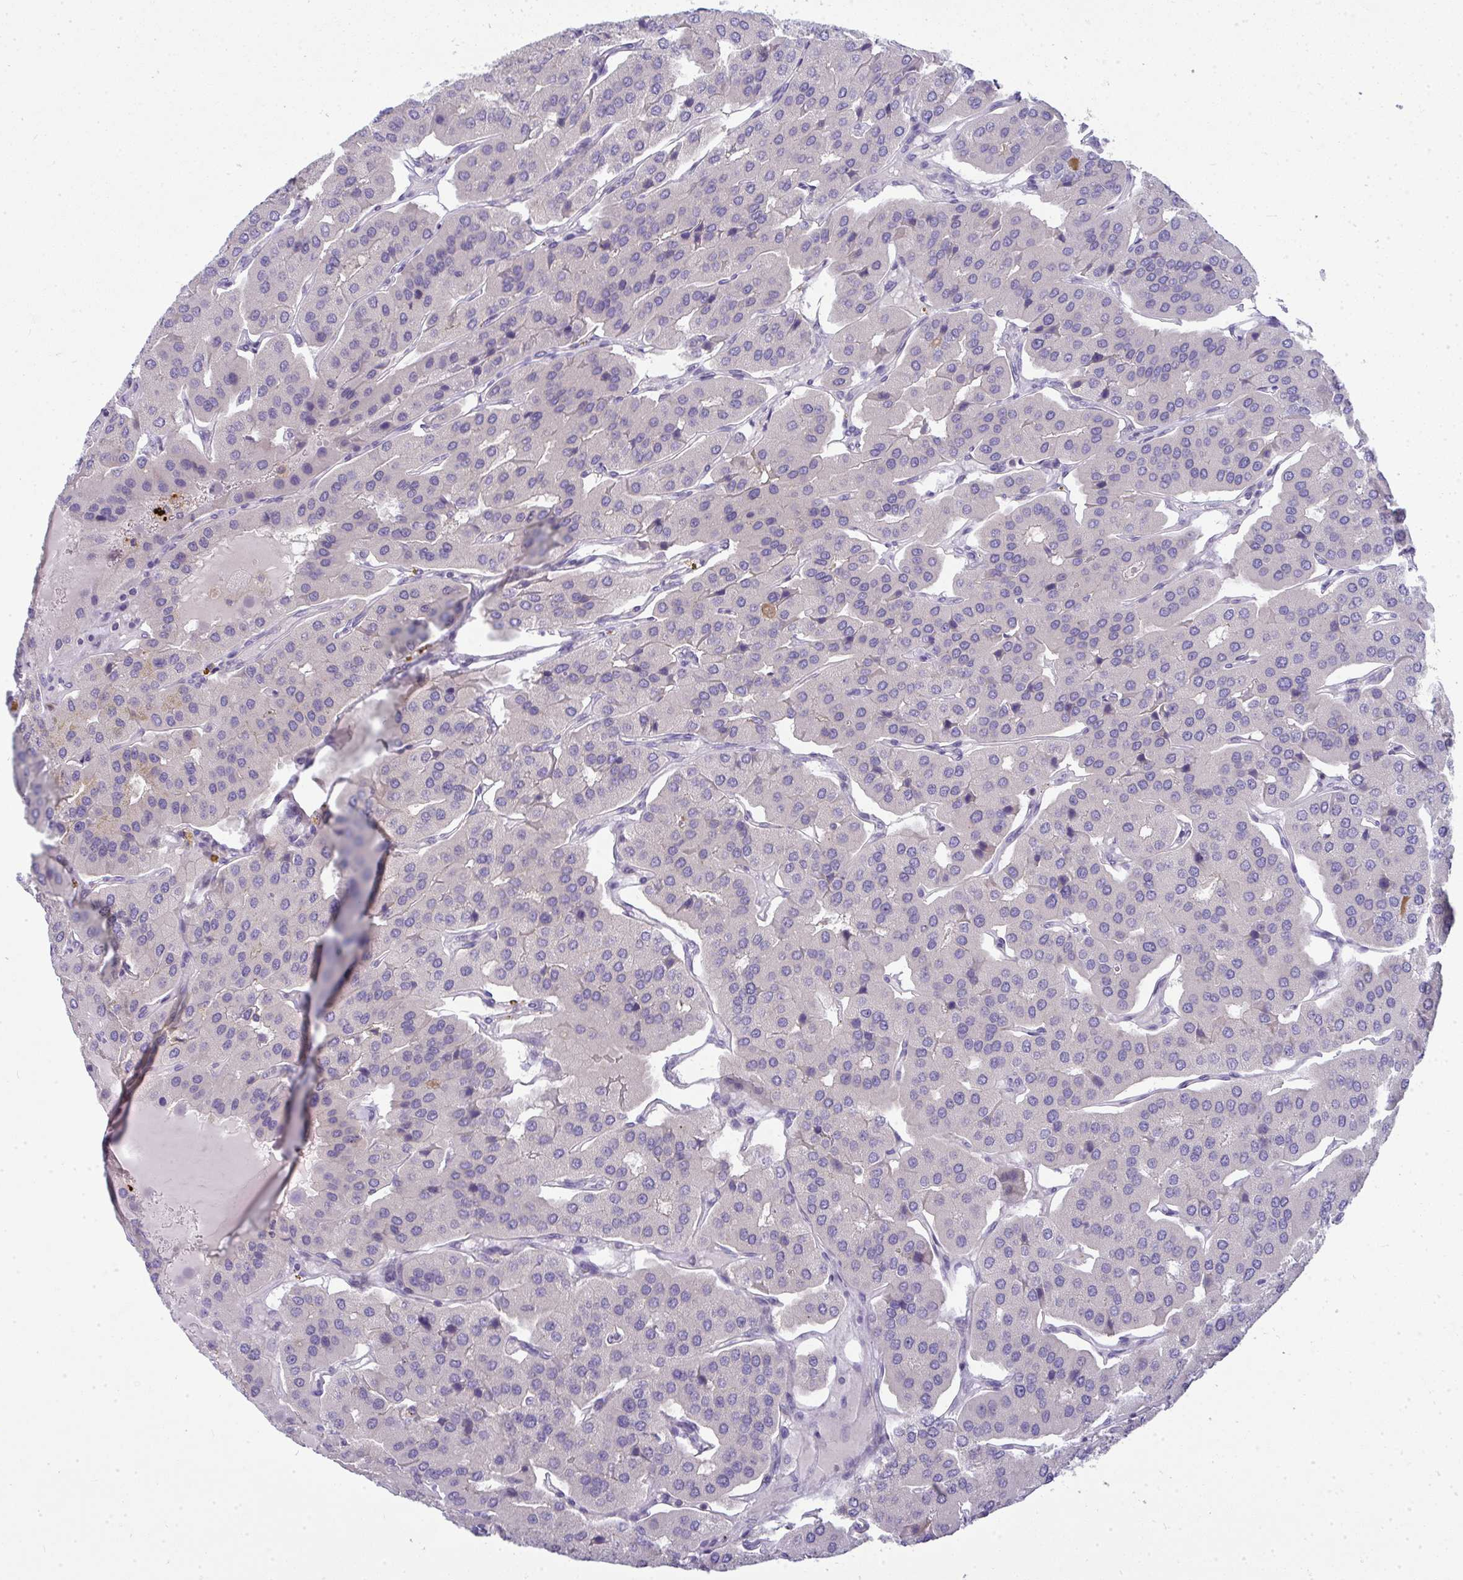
{"staining": {"intensity": "negative", "quantity": "none", "location": "none"}, "tissue": "parathyroid gland", "cell_type": "Glandular cells", "image_type": "normal", "snomed": [{"axis": "morphology", "description": "Normal tissue, NOS"}, {"axis": "morphology", "description": "Adenoma, NOS"}, {"axis": "topography", "description": "Parathyroid gland"}], "caption": "Immunohistochemistry (IHC) micrograph of benign parathyroid gland: parathyroid gland stained with DAB shows no significant protein staining in glandular cells.", "gene": "VPS4B", "patient": {"sex": "female", "age": 86}}